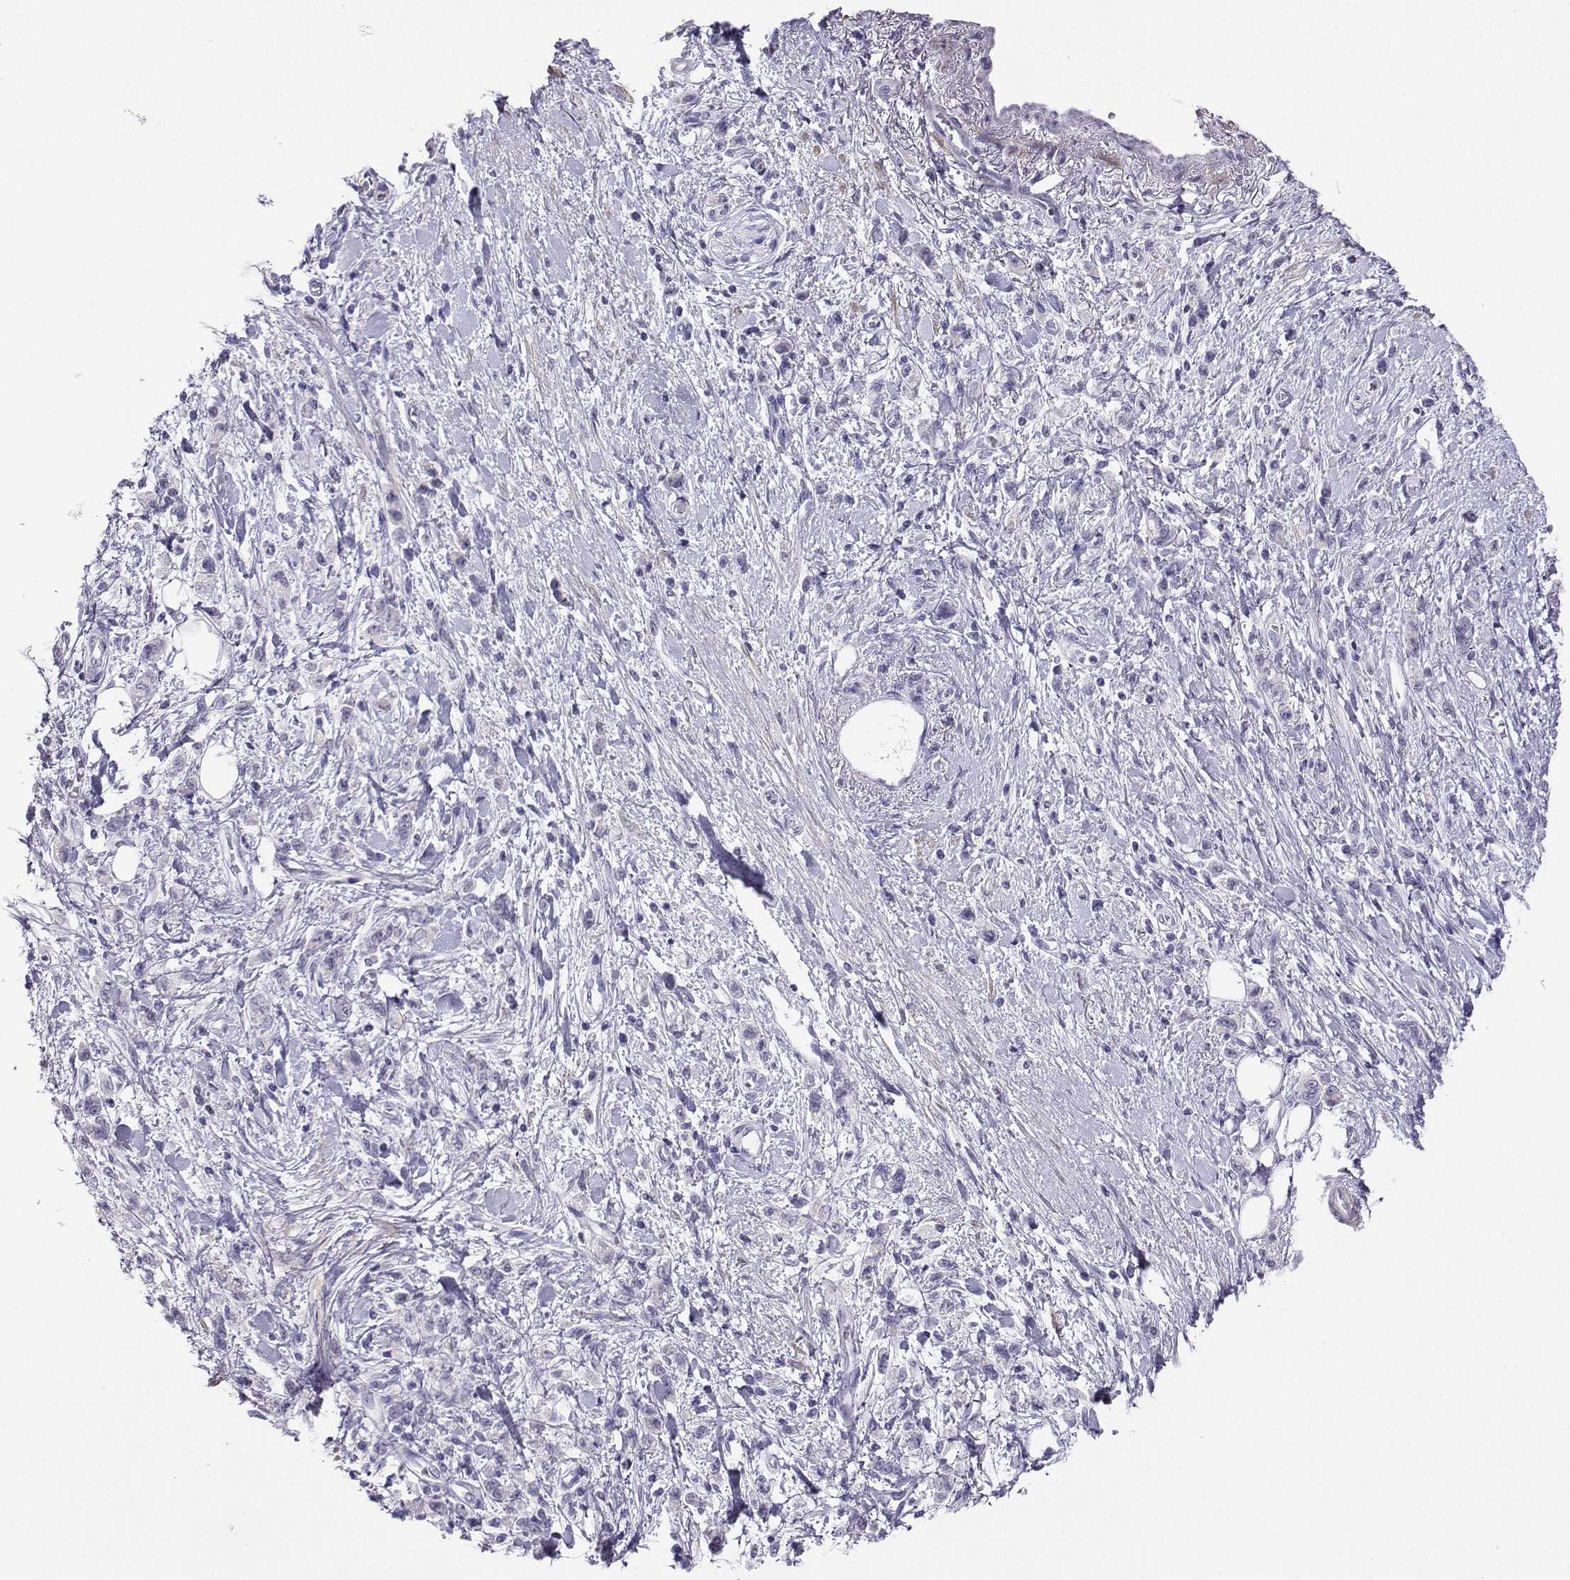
{"staining": {"intensity": "negative", "quantity": "none", "location": "none"}, "tissue": "stomach cancer", "cell_type": "Tumor cells", "image_type": "cancer", "snomed": [{"axis": "morphology", "description": "Adenocarcinoma, NOS"}, {"axis": "topography", "description": "Stomach"}], "caption": "This is a histopathology image of immunohistochemistry staining of stomach adenocarcinoma, which shows no staining in tumor cells.", "gene": "KIF17", "patient": {"sex": "male", "age": 77}}